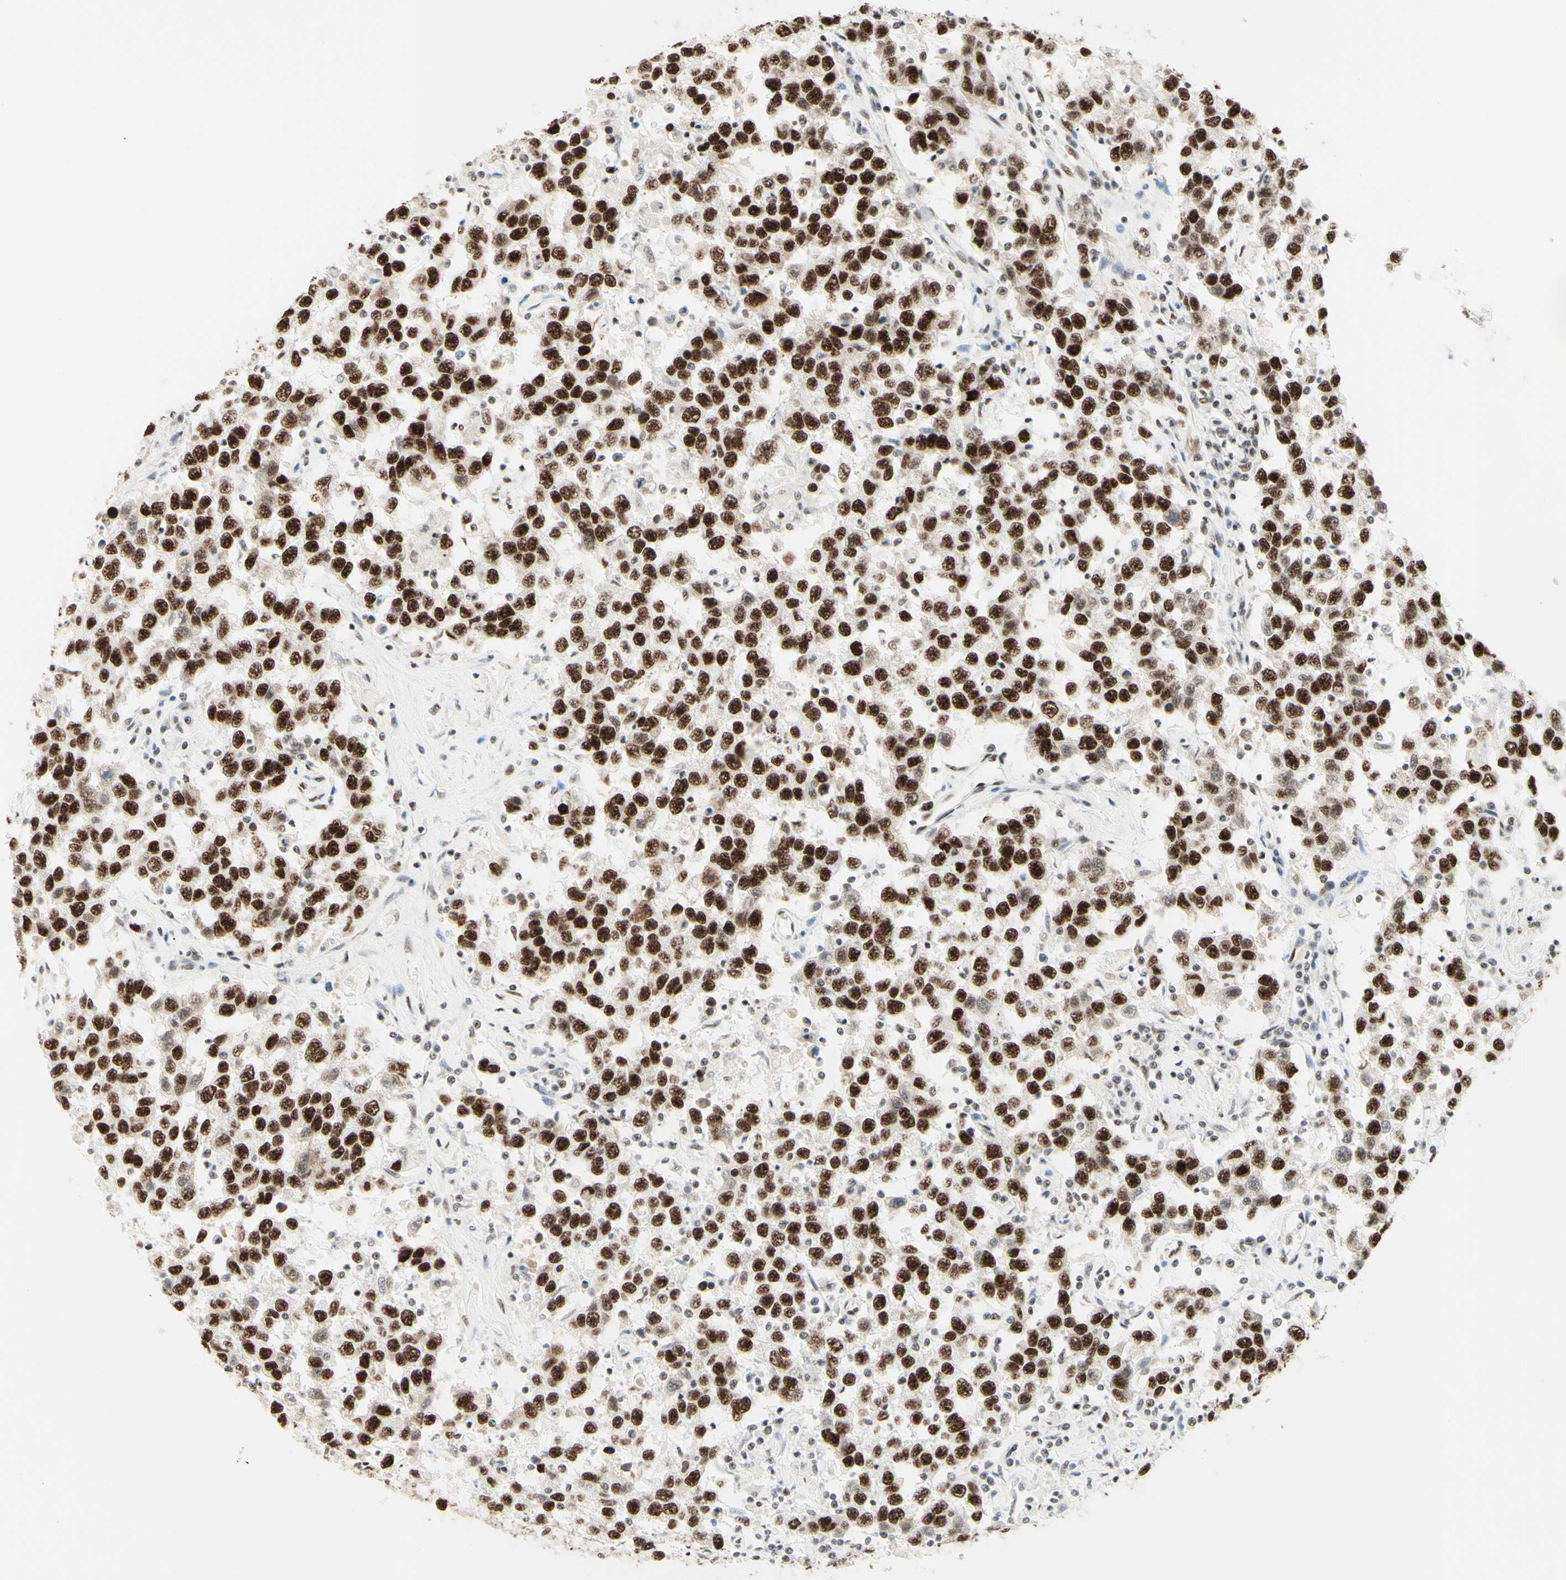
{"staining": {"intensity": "strong", "quantity": ">75%", "location": "nuclear"}, "tissue": "testis cancer", "cell_type": "Tumor cells", "image_type": "cancer", "snomed": [{"axis": "morphology", "description": "Seminoma, NOS"}, {"axis": "topography", "description": "Testis"}], "caption": "Brown immunohistochemical staining in seminoma (testis) shows strong nuclear staining in approximately >75% of tumor cells.", "gene": "WTAP", "patient": {"sex": "male", "age": 41}}